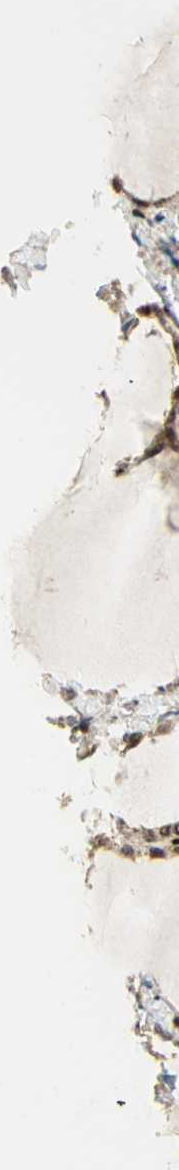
{"staining": {"intensity": "moderate", "quantity": ">75%", "location": "nuclear"}, "tissue": "breast", "cell_type": "Adipocytes", "image_type": "normal", "snomed": [{"axis": "morphology", "description": "Normal tissue, NOS"}, {"axis": "topography", "description": "Breast"}], "caption": "IHC (DAB (3,3'-diaminobenzidine)) staining of unremarkable human breast shows moderate nuclear protein expression in about >75% of adipocytes. (Brightfield microscopy of DAB IHC at high magnification).", "gene": "PNPLA6", "patient": {"sex": "female", "age": 23}}